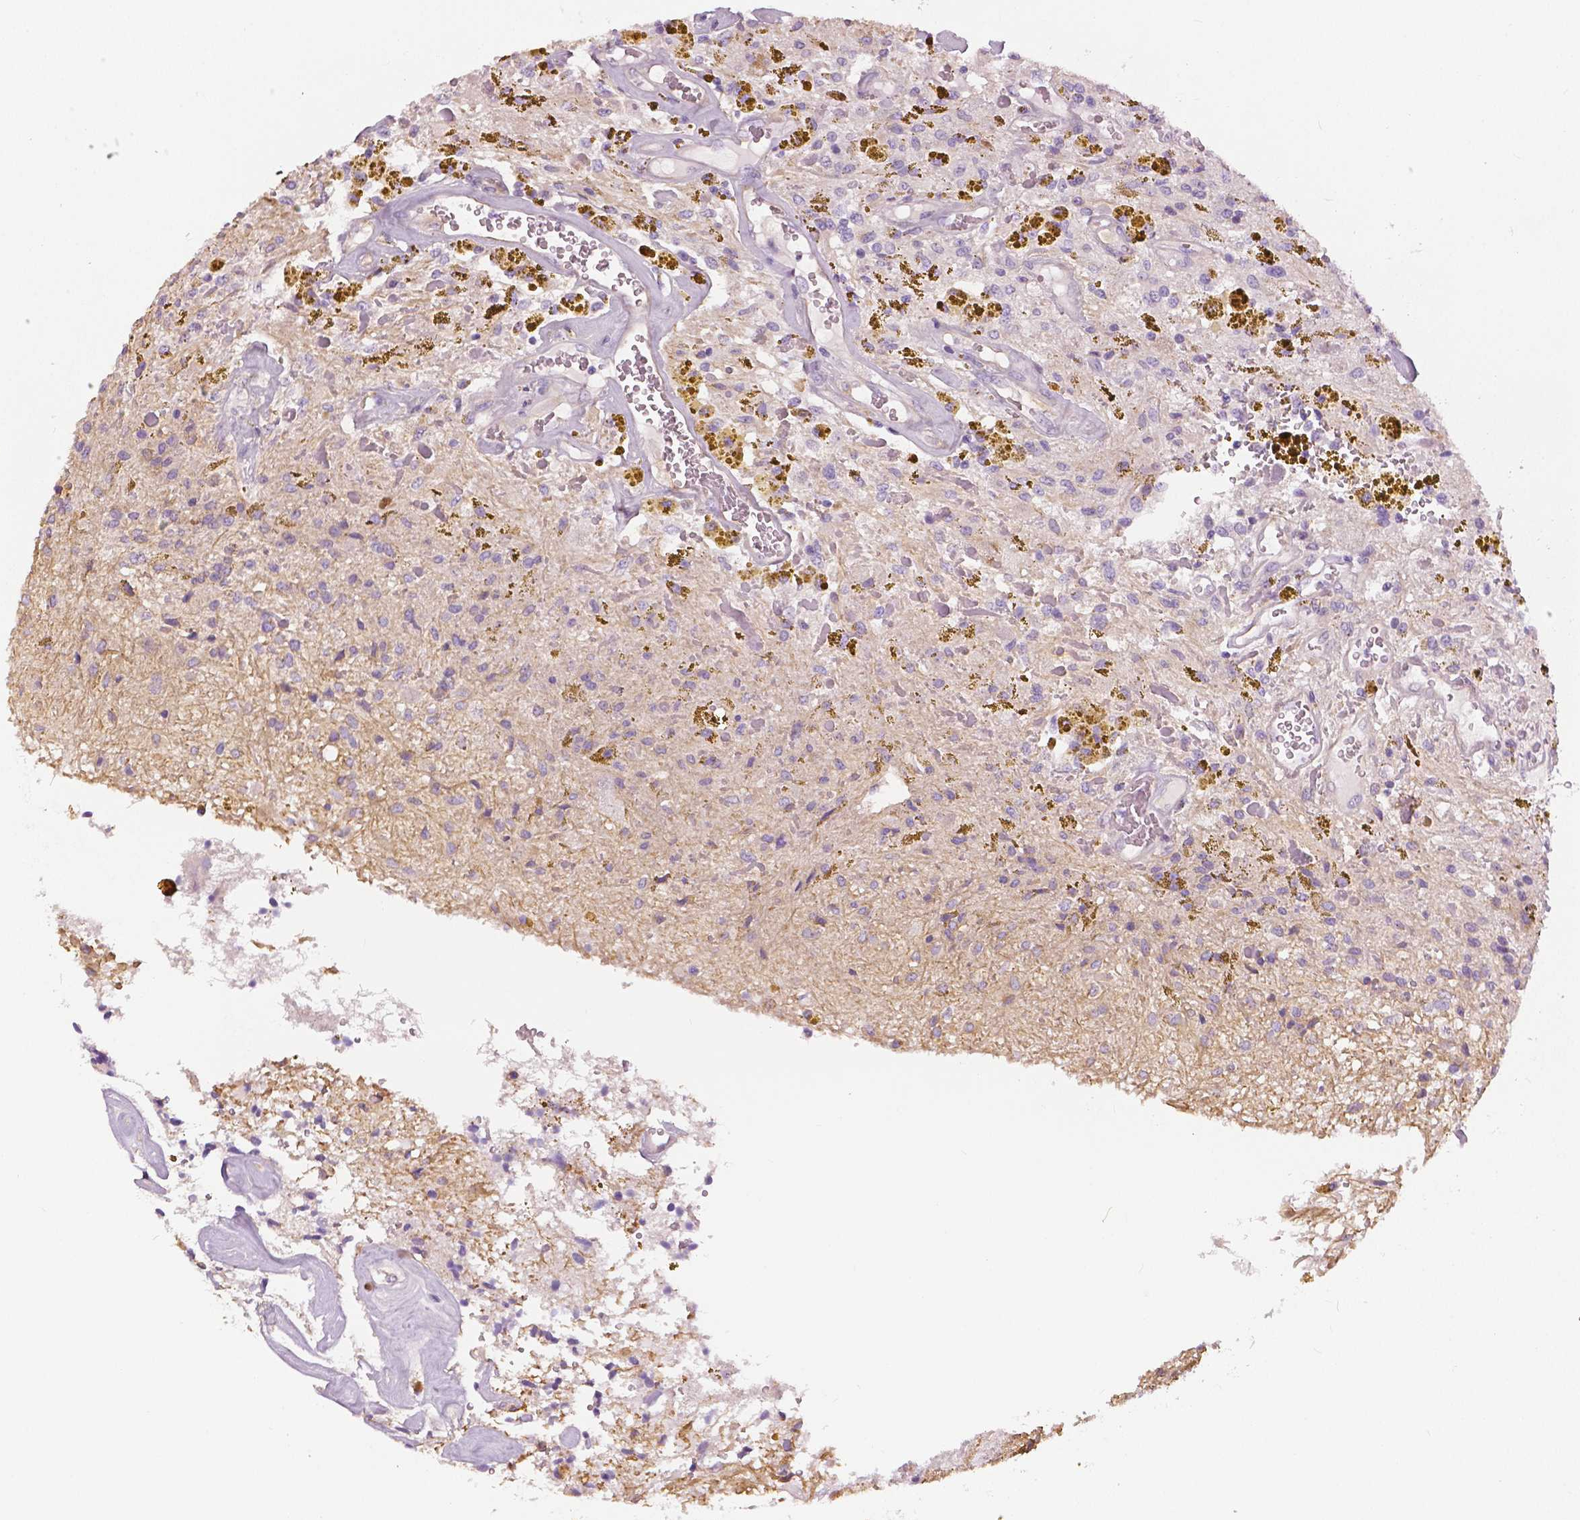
{"staining": {"intensity": "negative", "quantity": "none", "location": "none"}, "tissue": "glioma", "cell_type": "Tumor cells", "image_type": "cancer", "snomed": [{"axis": "morphology", "description": "Glioma, malignant, Low grade"}, {"axis": "topography", "description": "Cerebellum"}], "caption": "DAB (3,3'-diaminobenzidine) immunohistochemical staining of human malignant low-grade glioma reveals no significant expression in tumor cells. (DAB (3,3'-diaminobenzidine) immunohistochemistry, high magnification).", "gene": "SLC24A1", "patient": {"sex": "female", "age": 14}}